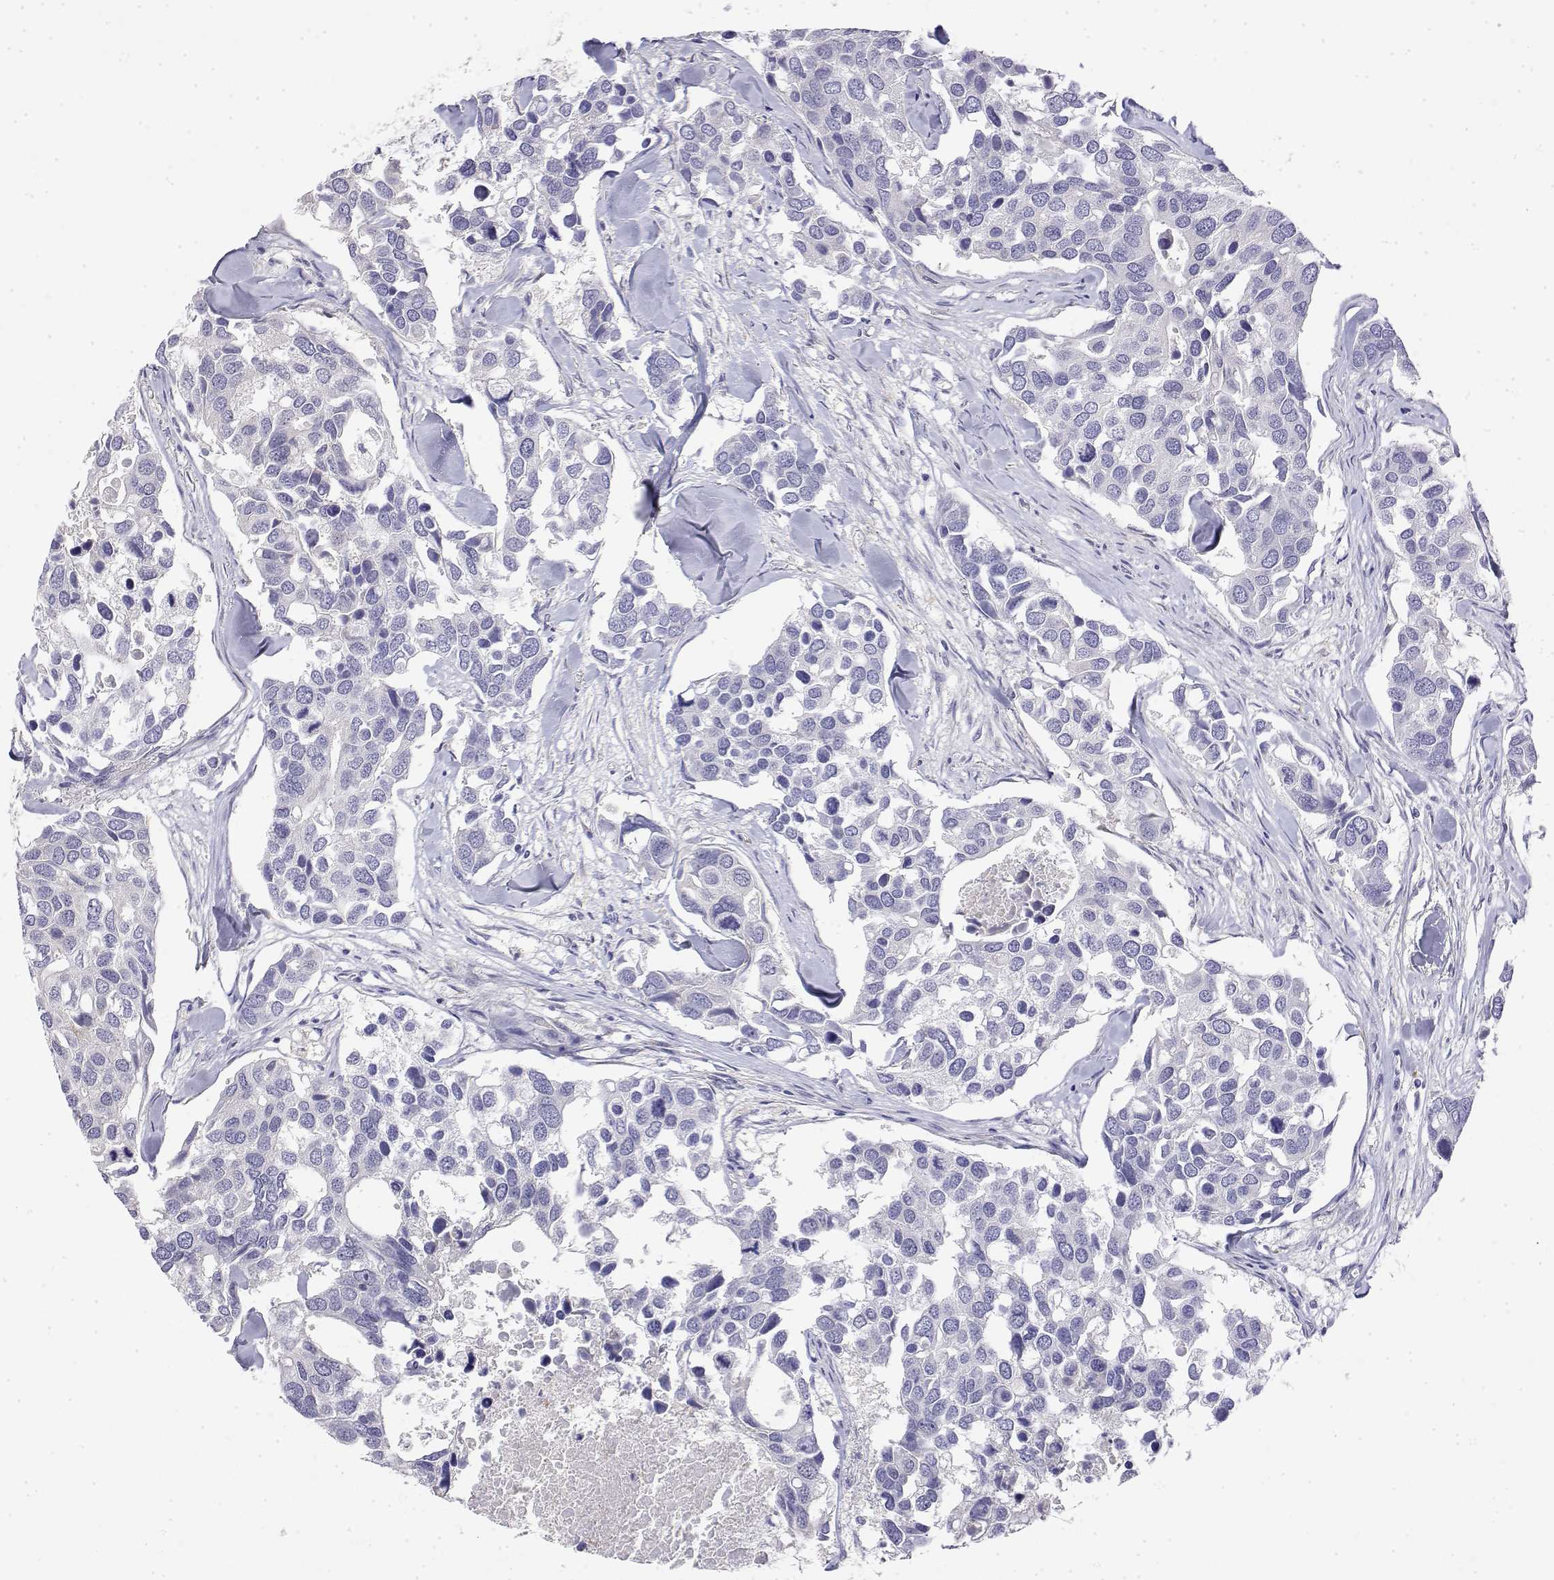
{"staining": {"intensity": "negative", "quantity": "none", "location": "none"}, "tissue": "breast cancer", "cell_type": "Tumor cells", "image_type": "cancer", "snomed": [{"axis": "morphology", "description": "Duct carcinoma"}, {"axis": "topography", "description": "Breast"}], "caption": "Histopathology image shows no protein expression in tumor cells of breast invasive ductal carcinoma tissue. (DAB immunohistochemistry visualized using brightfield microscopy, high magnification).", "gene": "LY6D", "patient": {"sex": "female", "age": 83}}